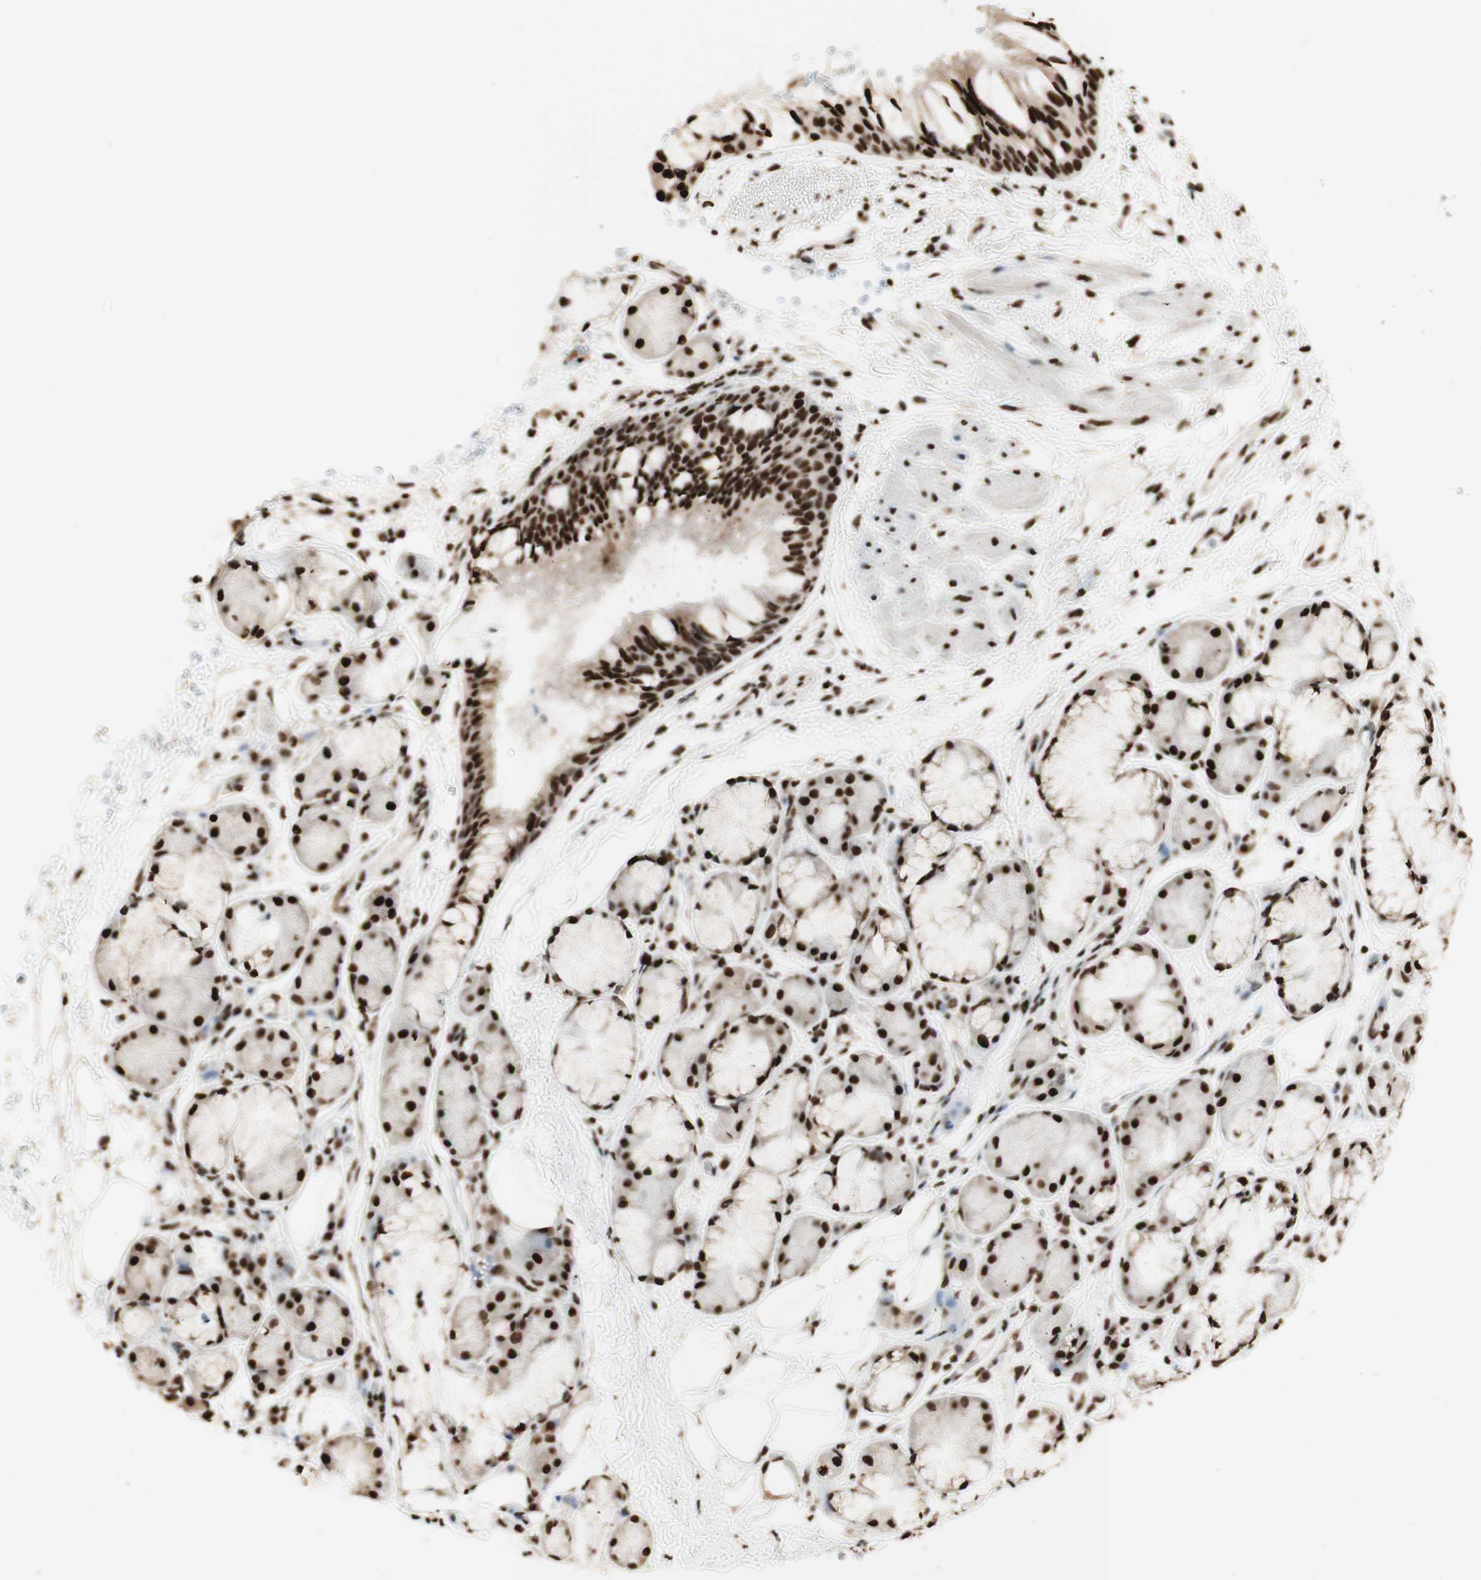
{"staining": {"intensity": "strong", "quantity": ">75%", "location": "nuclear"}, "tissue": "bronchus", "cell_type": "Respiratory epithelial cells", "image_type": "normal", "snomed": [{"axis": "morphology", "description": "Normal tissue, NOS"}, {"axis": "topography", "description": "Bronchus"}], "caption": "Normal bronchus shows strong nuclear positivity in approximately >75% of respiratory epithelial cells.", "gene": "HNRNPA2B1", "patient": {"sex": "male", "age": 66}}